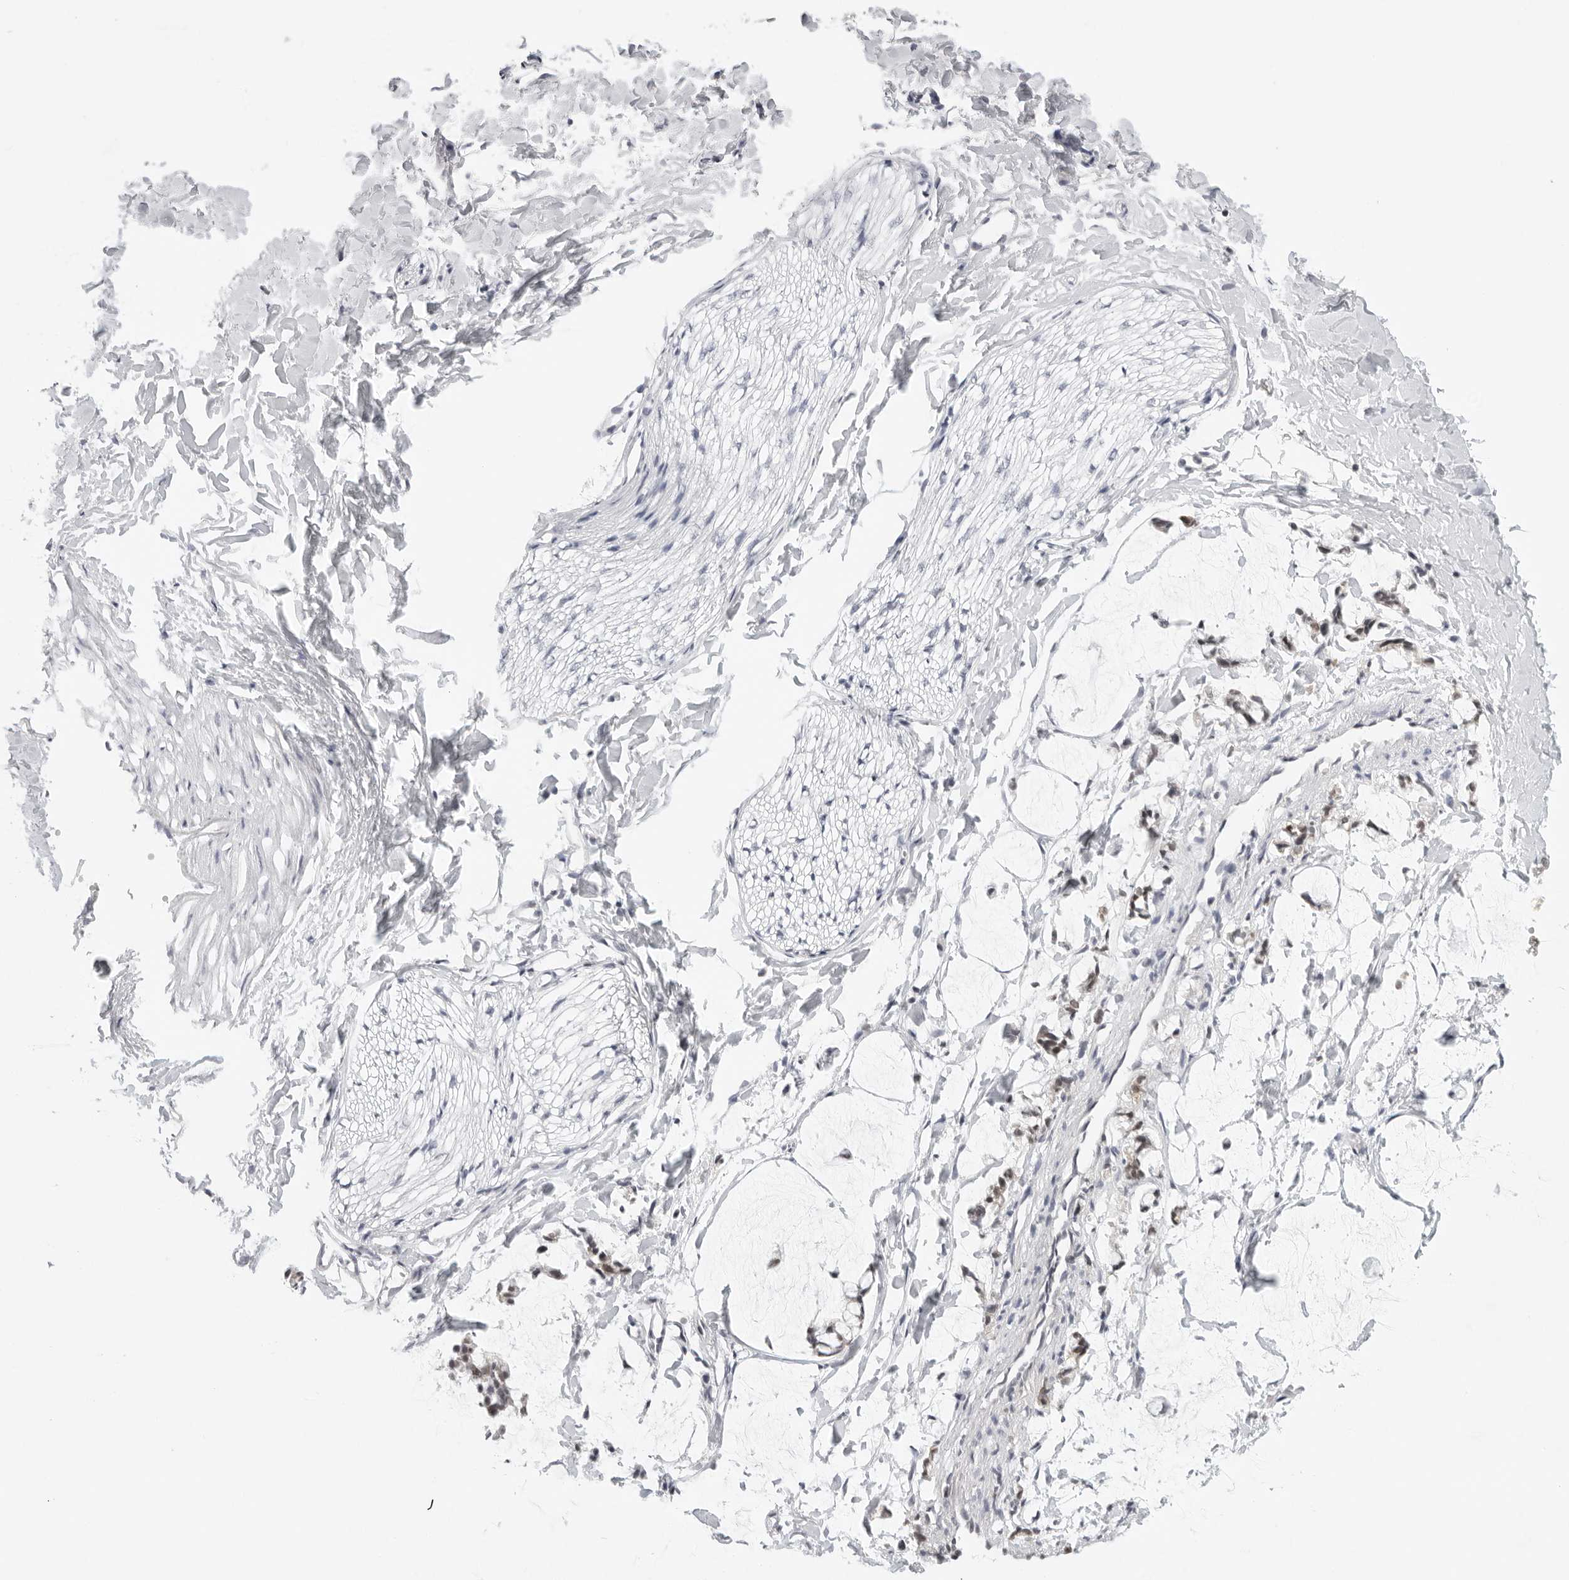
{"staining": {"intensity": "weak", "quantity": "<25%", "location": "nuclear"}, "tissue": "adipose tissue", "cell_type": "Adipocytes", "image_type": "normal", "snomed": [{"axis": "morphology", "description": "Normal tissue, NOS"}, {"axis": "morphology", "description": "Adenocarcinoma, NOS"}, {"axis": "topography", "description": "Colon"}, {"axis": "topography", "description": "Peripheral nerve tissue"}], "caption": "Immunohistochemical staining of unremarkable adipose tissue reveals no significant positivity in adipocytes.", "gene": "RPA2", "patient": {"sex": "male", "age": 14}}